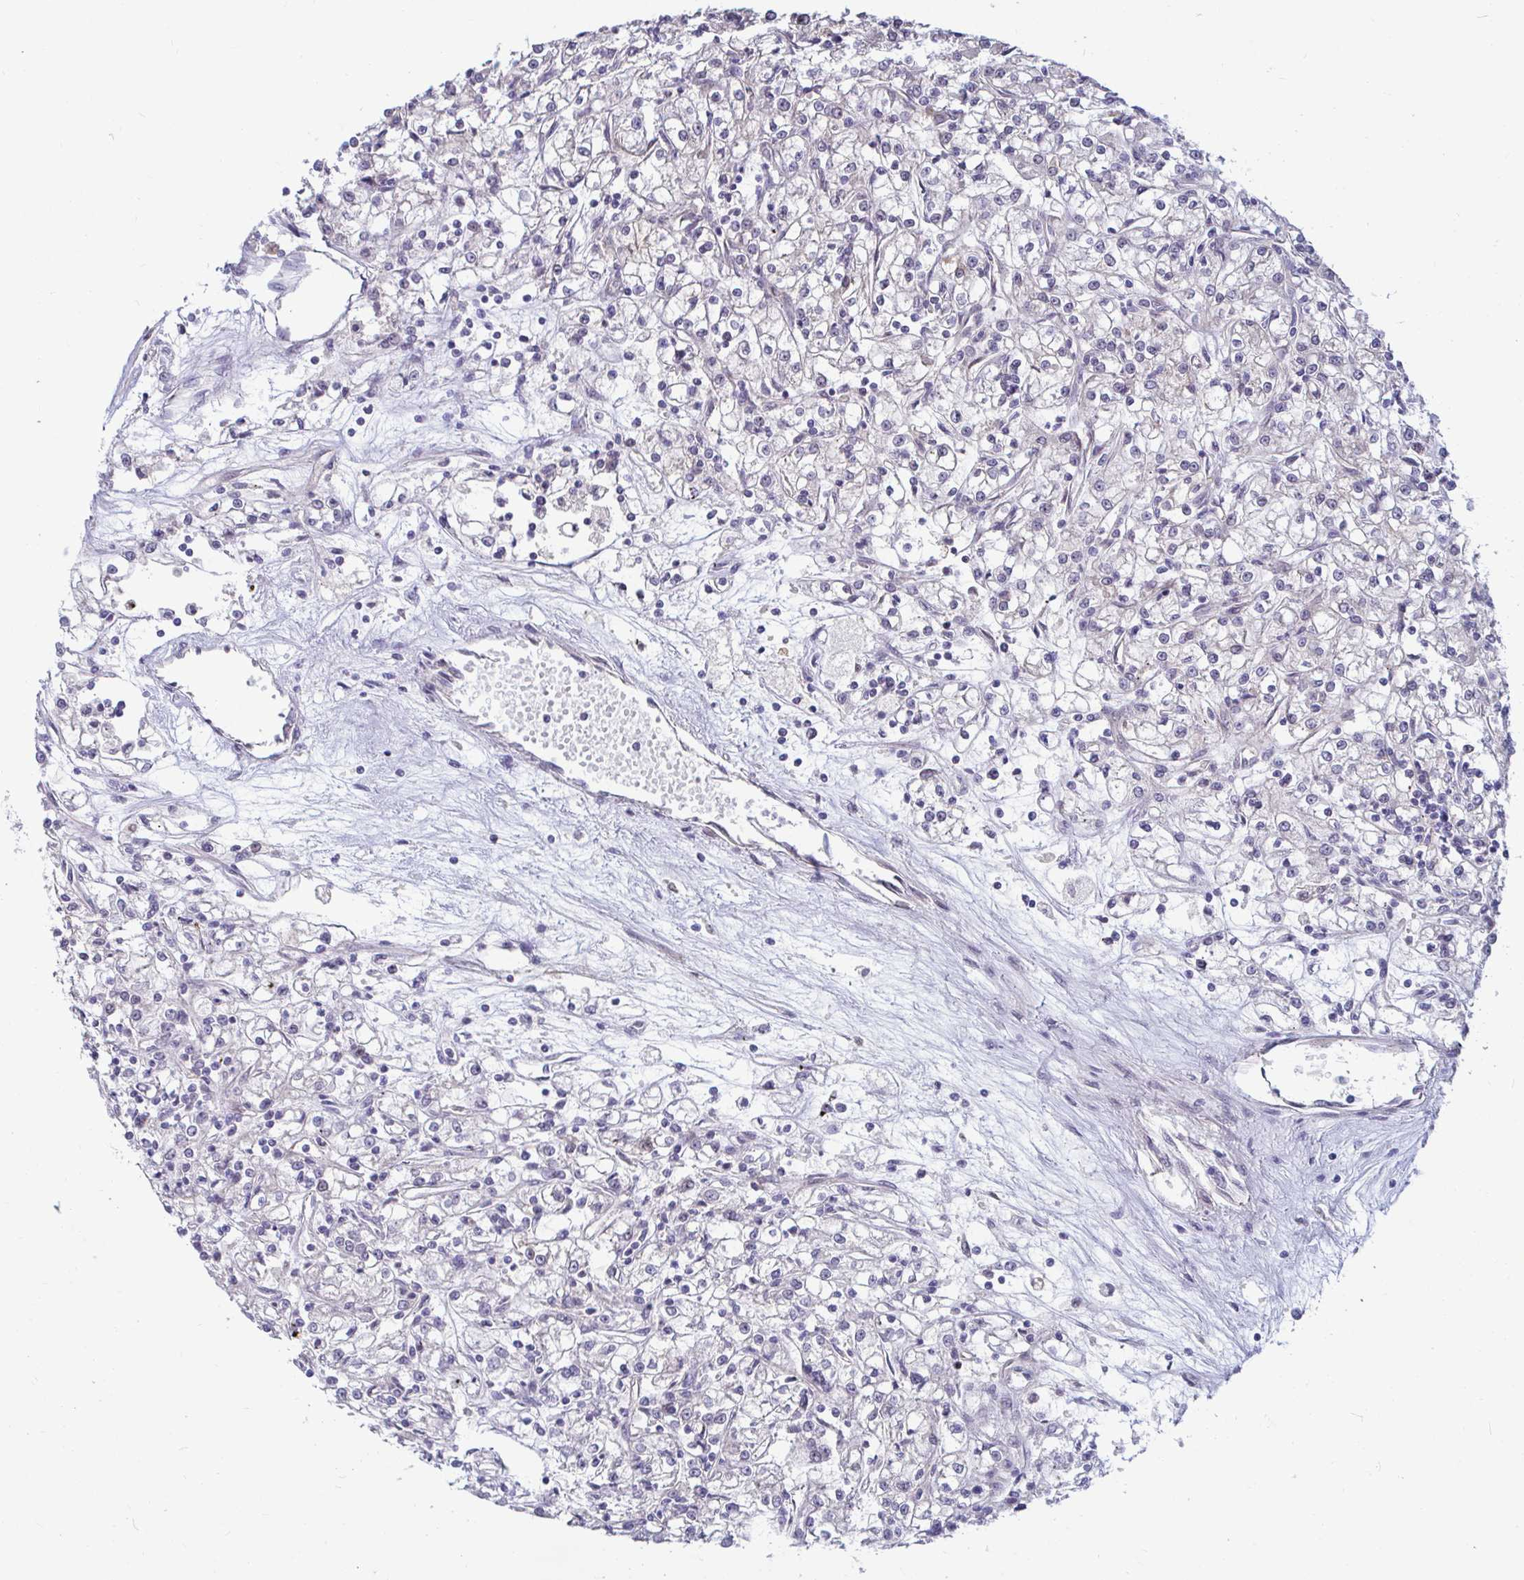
{"staining": {"intensity": "negative", "quantity": "none", "location": "none"}, "tissue": "renal cancer", "cell_type": "Tumor cells", "image_type": "cancer", "snomed": [{"axis": "morphology", "description": "Adenocarcinoma, NOS"}, {"axis": "topography", "description": "Kidney"}], "caption": "Immunohistochemistry photomicrograph of renal adenocarcinoma stained for a protein (brown), which demonstrates no staining in tumor cells.", "gene": "GSTM1", "patient": {"sex": "female", "age": 59}}